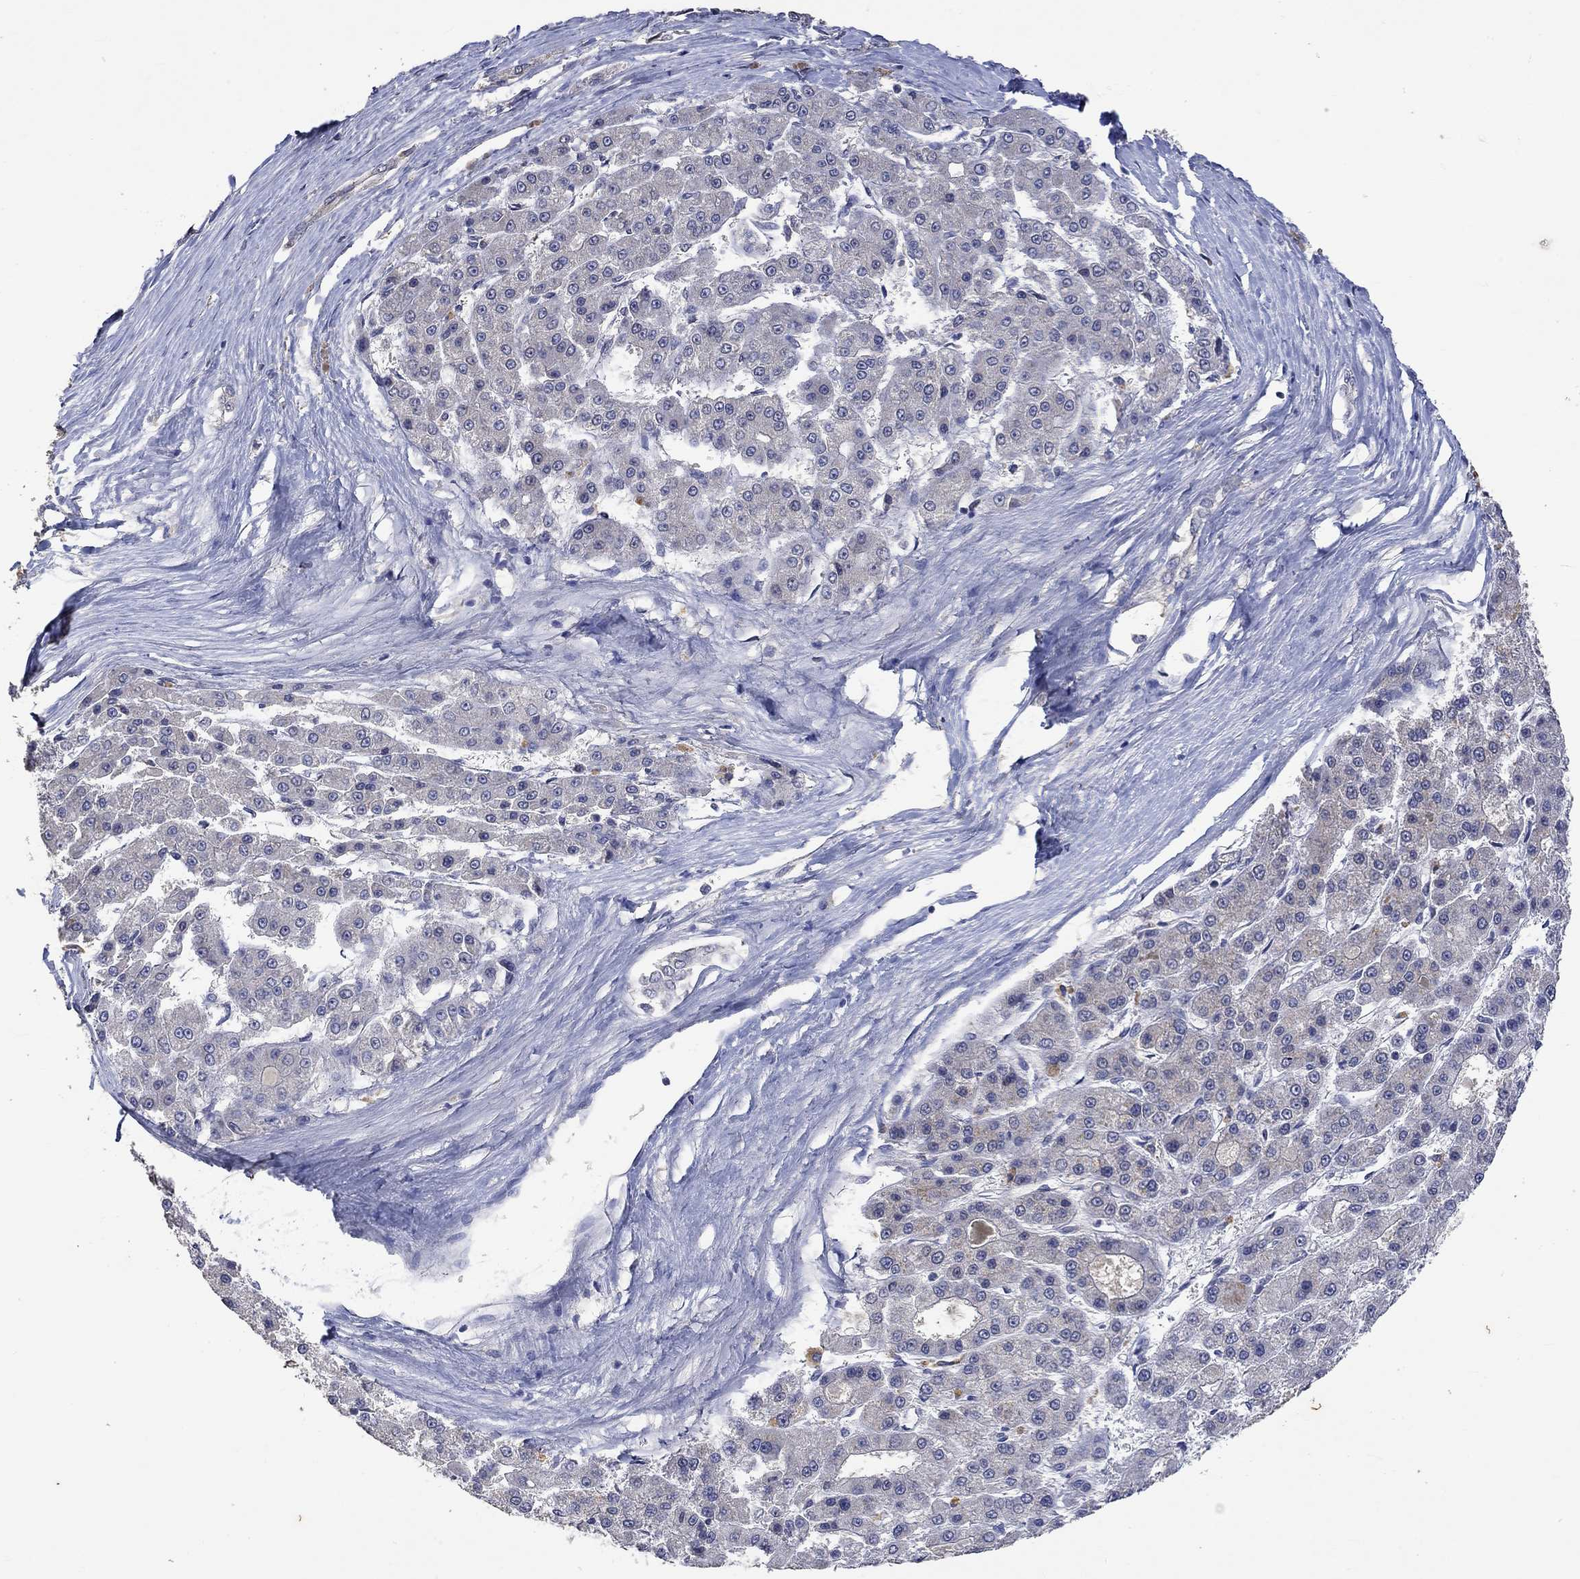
{"staining": {"intensity": "negative", "quantity": "none", "location": "none"}, "tissue": "liver cancer", "cell_type": "Tumor cells", "image_type": "cancer", "snomed": [{"axis": "morphology", "description": "Carcinoma, Hepatocellular, NOS"}, {"axis": "topography", "description": "Liver"}], "caption": "Immunohistochemistry image of neoplastic tissue: liver cancer stained with DAB (3,3'-diaminobenzidine) displays no significant protein staining in tumor cells.", "gene": "PTPN20", "patient": {"sex": "male", "age": 70}}